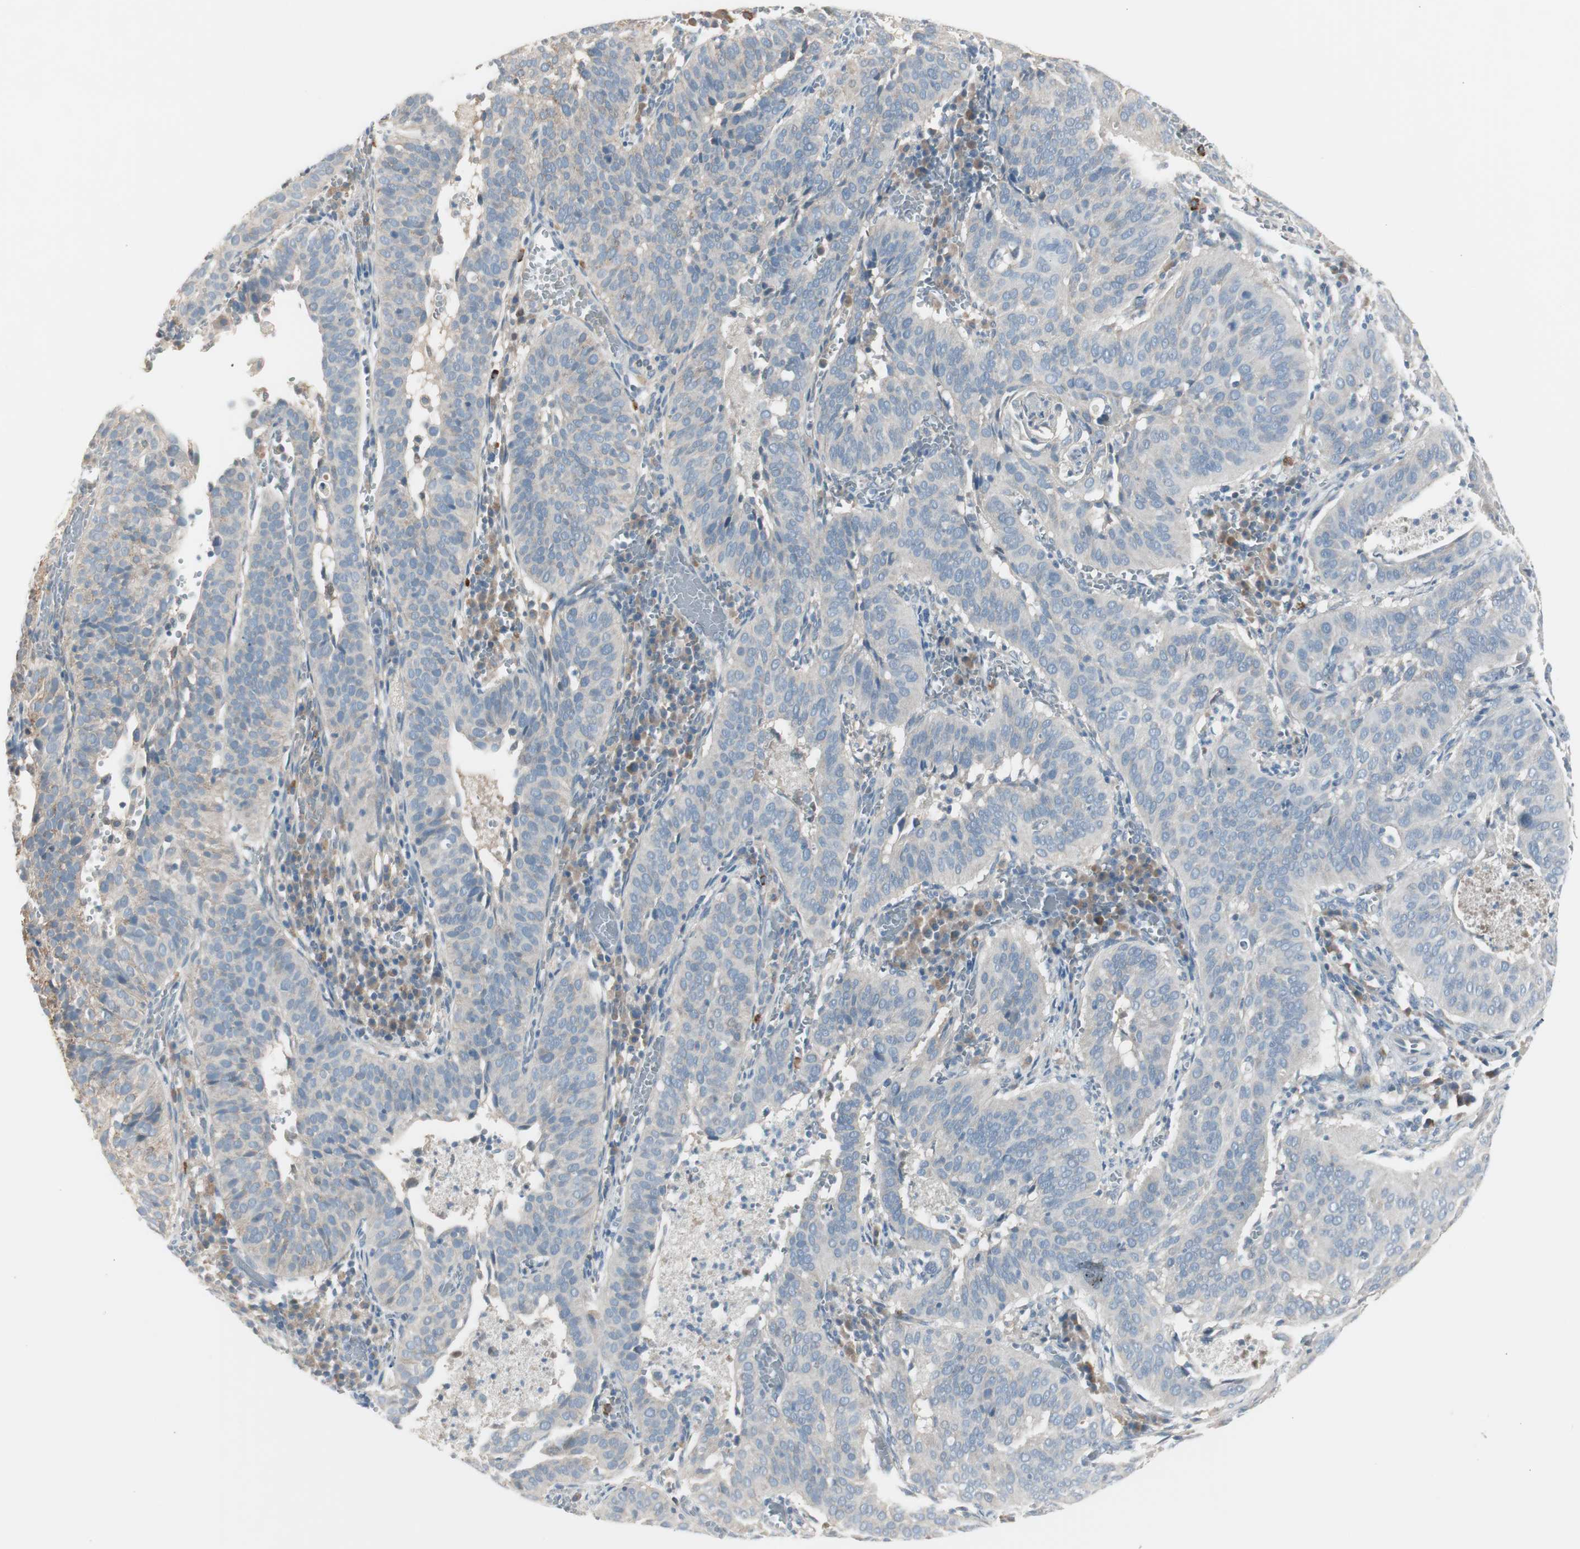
{"staining": {"intensity": "weak", "quantity": "<25%", "location": "cytoplasmic/membranous"}, "tissue": "cervical cancer", "cell_type": "Tumor cells", "image_type": "cancer", "snomed": [{"axis": "morphology", "description": "Squamous cell carcinoma, NOS"}, {"axis": "topography", "description": "Cervix"}], "caption": "This is a micrograph of immunohistochemistry staining of cervical cancer, which shows no positivity in tumor cells.", "gene": "MAPRE3", "patient": {"sex": "female", "age": 39}}